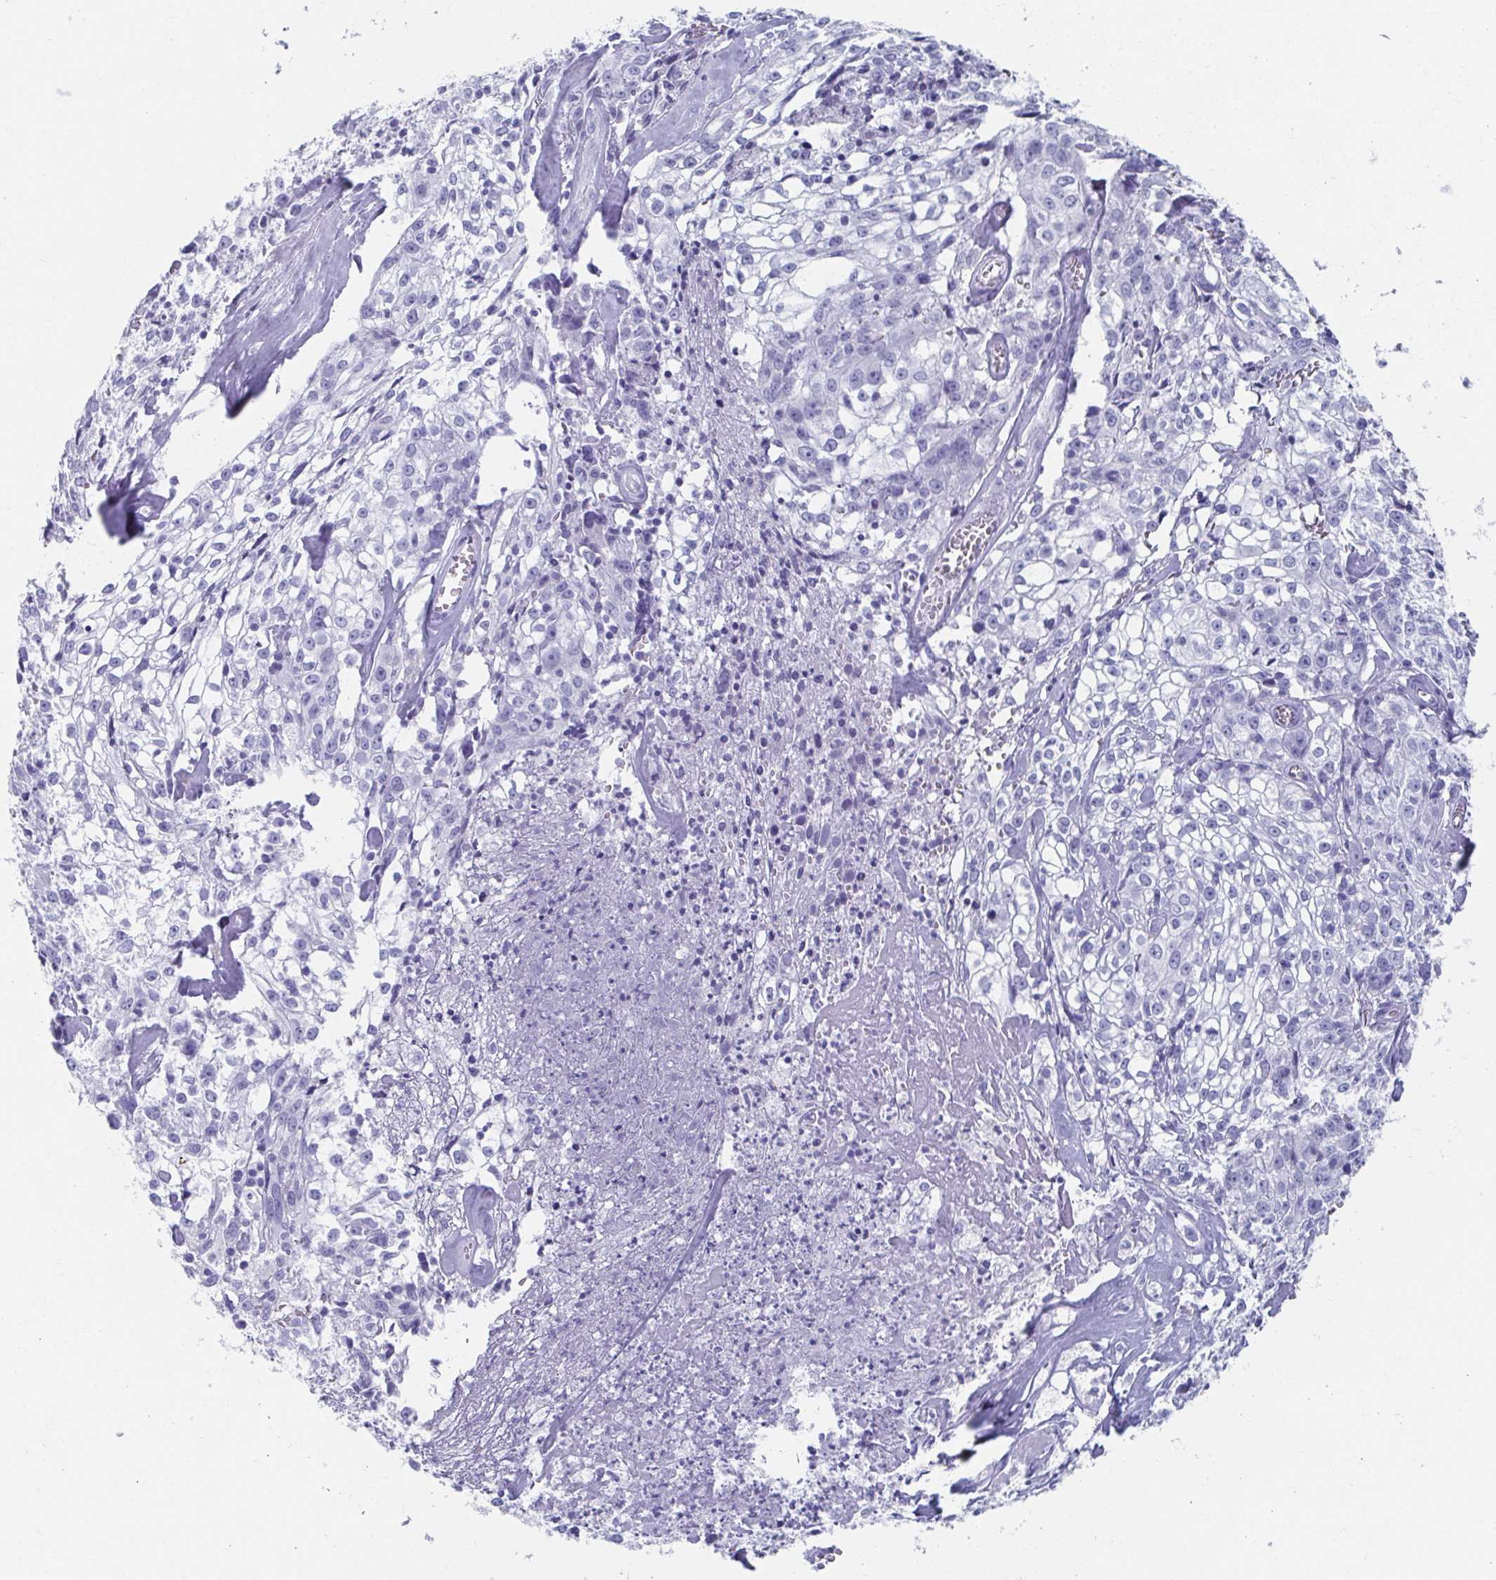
{"staining": {"intensity": "negative", "quantity": "none", "location": "none"}, "tissue": "cervical cancer", "cell_type": "Tumor cells", "image_type": "cancer", "snomed": [{"axis": "morphology", "description": "Squamous cell carcinoma, NOS"}, {"axis": "topography", "description": "Cervix"}], "caption": "Cervical cancer stained for a protein using immunohistochemistry (IHC) displays no staining tumor cells.", "gene": "GHRL", "patient": {"sex": "female", "age": 85}}